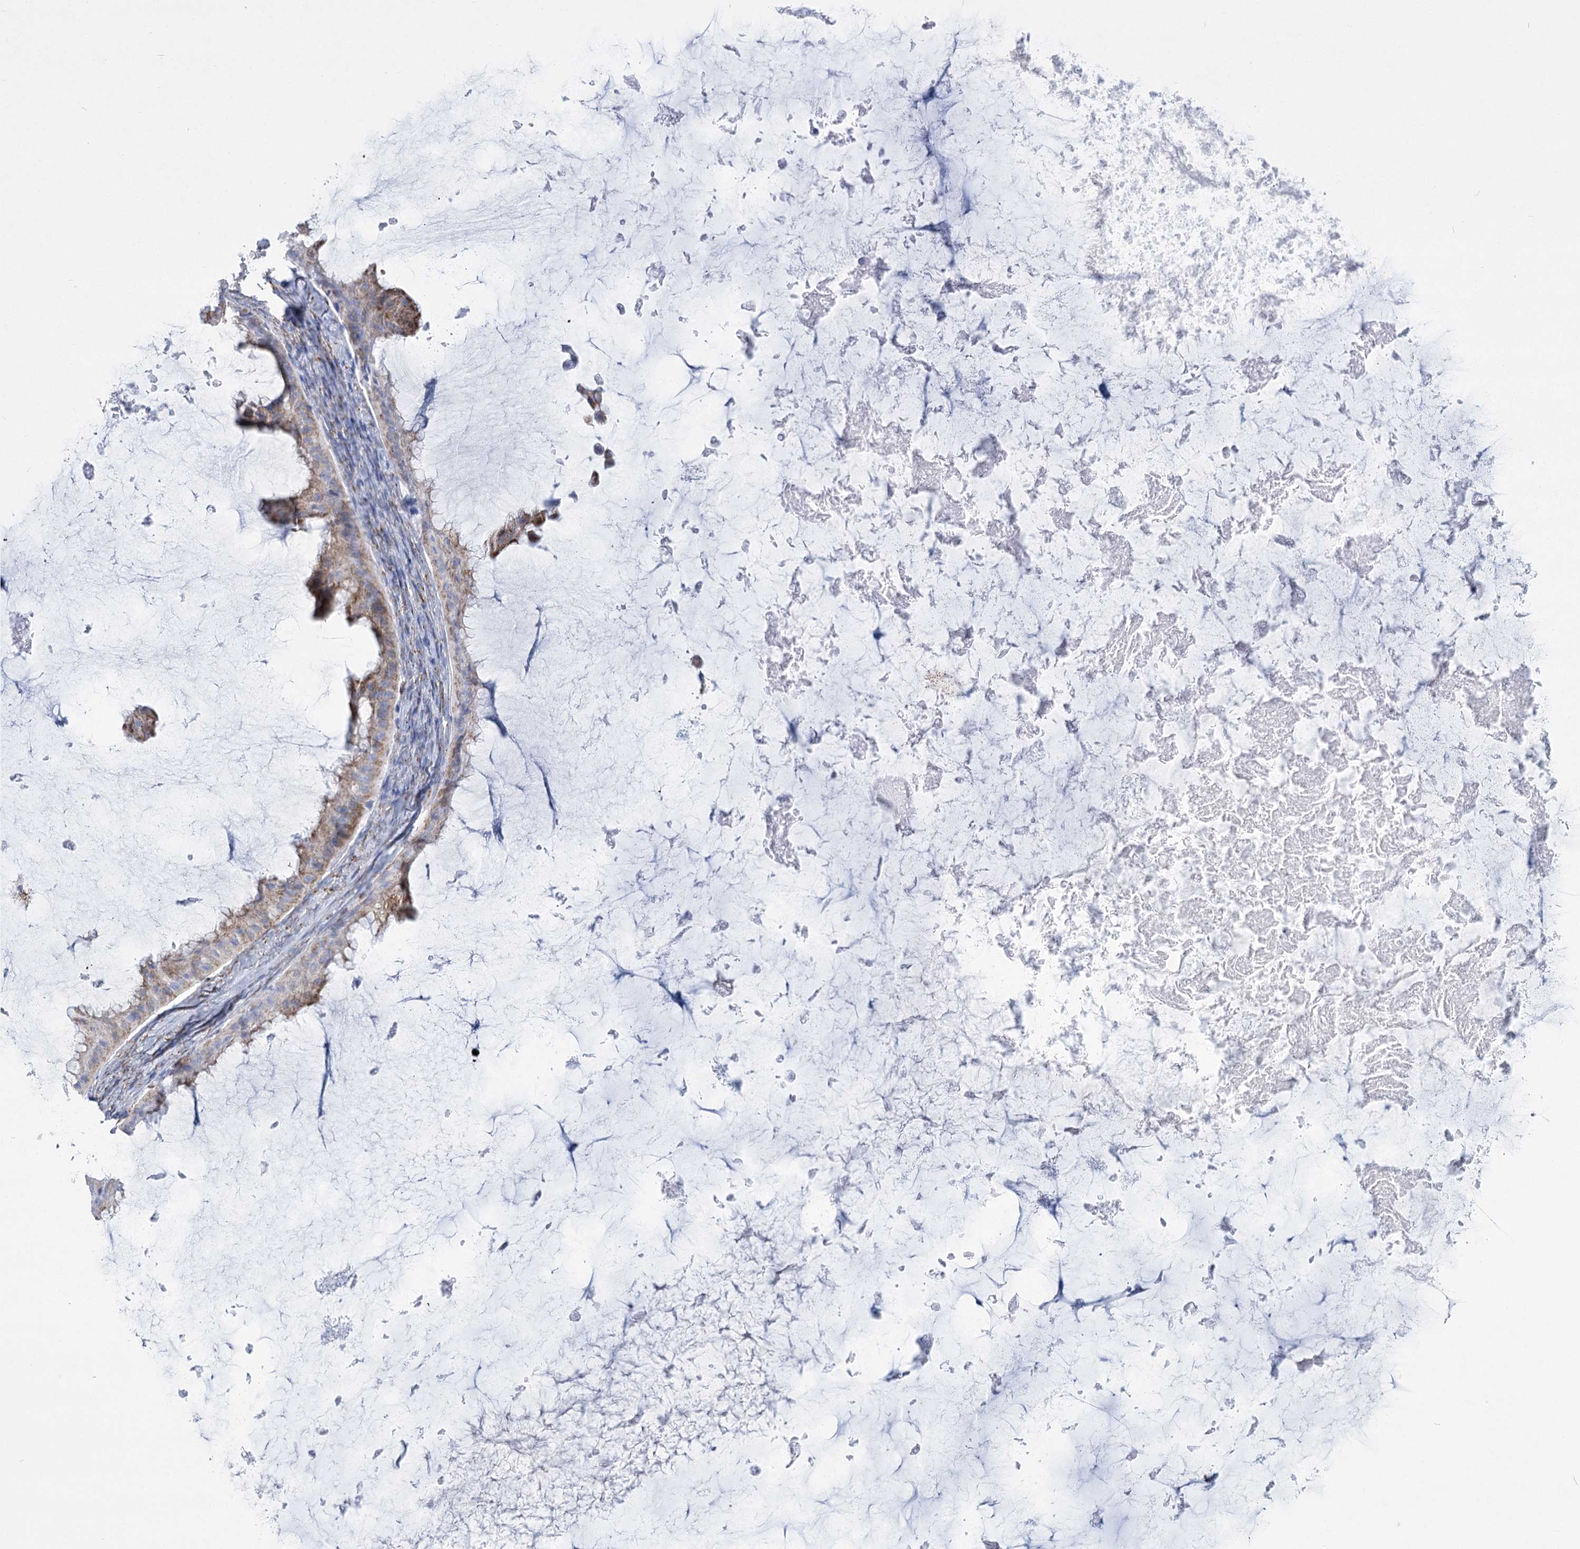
{"staining": {"intensity": "moderate", "quantity": ">75%", "location": "cytoplasmic/membranous"}, "tissue": "ovarian cancer", "cell_type": "Tumor cells", "image_type": "cancer", "snomed": [{"axis": "morphology", "description": "Cystadenocarcinoma, mucinous, NOS"}, {"axis": "topography", "description": "Ovary"}], "caption": "Human ovarian mucinous cystadenocarcinoma stained for a protein (brown) exhibits moderate cytoplasmic/membranous positive expression in approximately >75% of tumor cells.", "gene": "PDHB", "patient": {"sex": "female", "age": 61}}